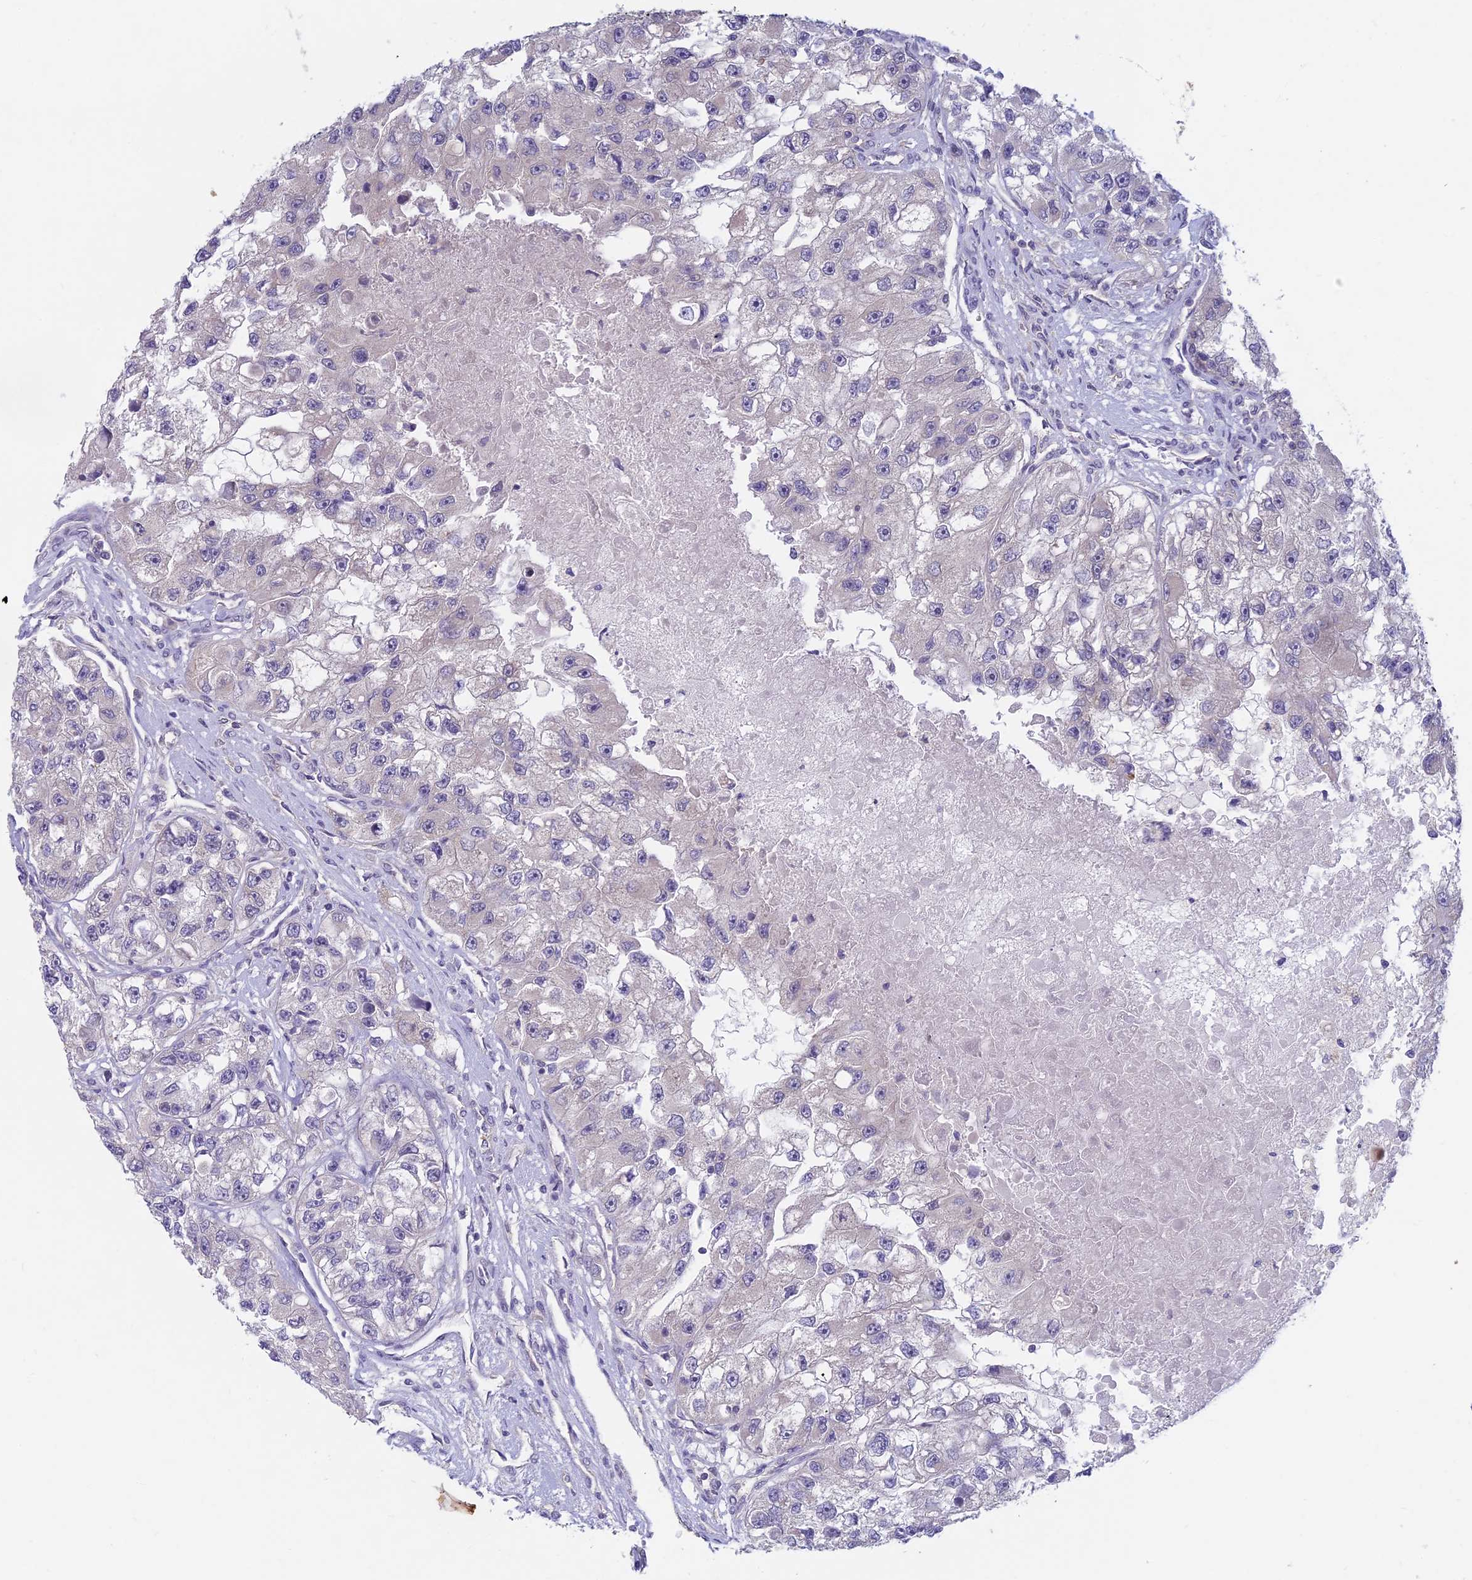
{"staining": {"intensity": "negative", "quantity": "none", "location": "none"}, "tissue": "renal cancer", "cell_type": "Tumor cells", "image_type": "cancer", "snomed": [{"axis": "morphology", "description": "Adenocarcinoma, NOS"}, {"axis": "topography", "description": "Kidney"}], "caption": "Tumor cells show no significant protein positivity in adenocarcinoma (renal).", "gene": "METTL26", "patient": {"sex": "male", "age": 63}}